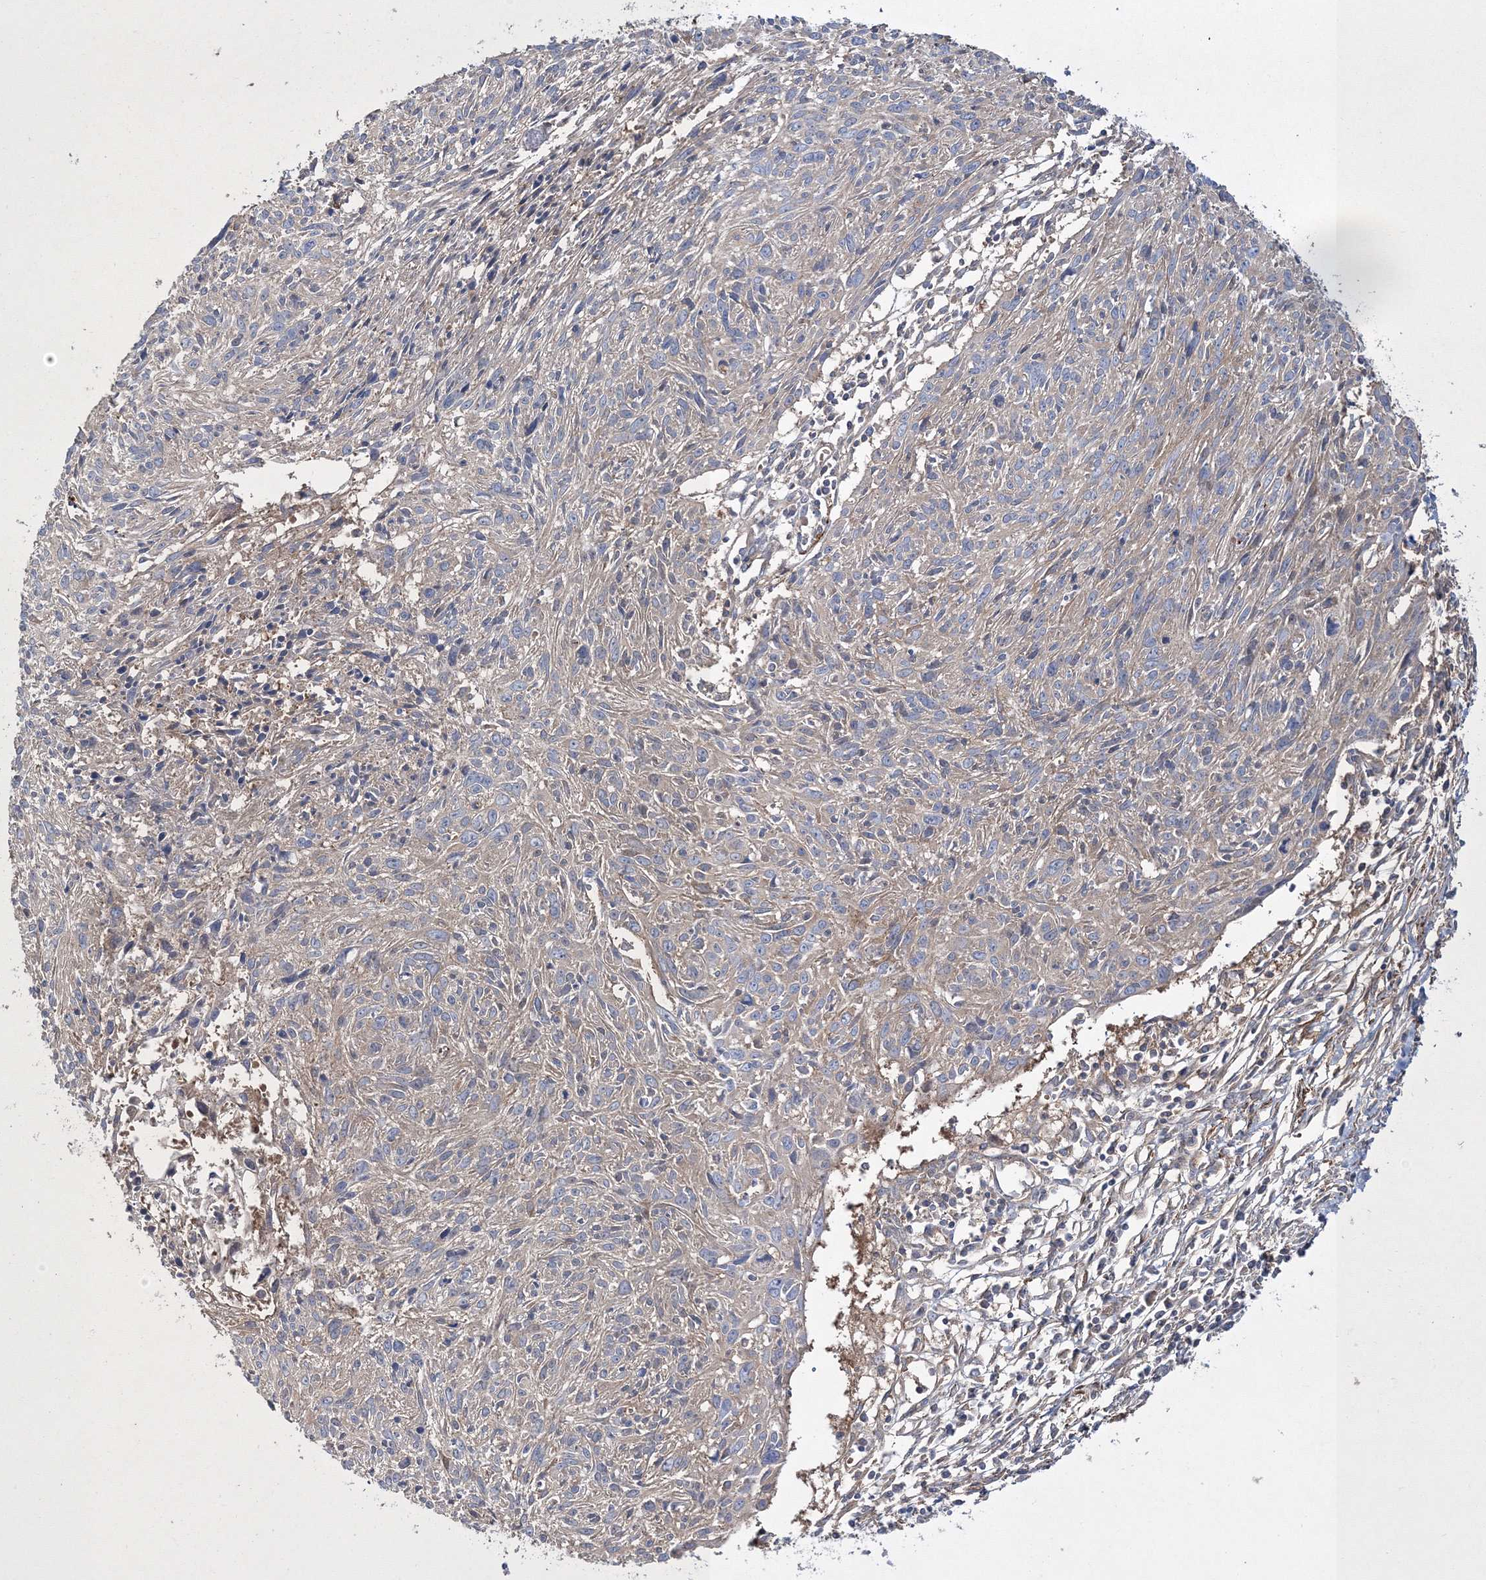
{"staining": {"intensity": "negative", "quantity": "none", "location": "none"}, "tissue": "cervical cancer", "cell_type": "Tumor cells", "image_type": "cancer", "snomed": [{"axis": "morphology", "description": "Squamous cell carcinoma, NOS"}, {"axis": "topography", "description": "Cervix"}], "caption": "The IHC micrograph has no significant staining in tumor cells of cervical cancer (squamous cell carcinoma) tissue. Nuclei are stained in blue.", "gene": "ZSWIM6", "patient": {"sex": "female", "age": 51}}